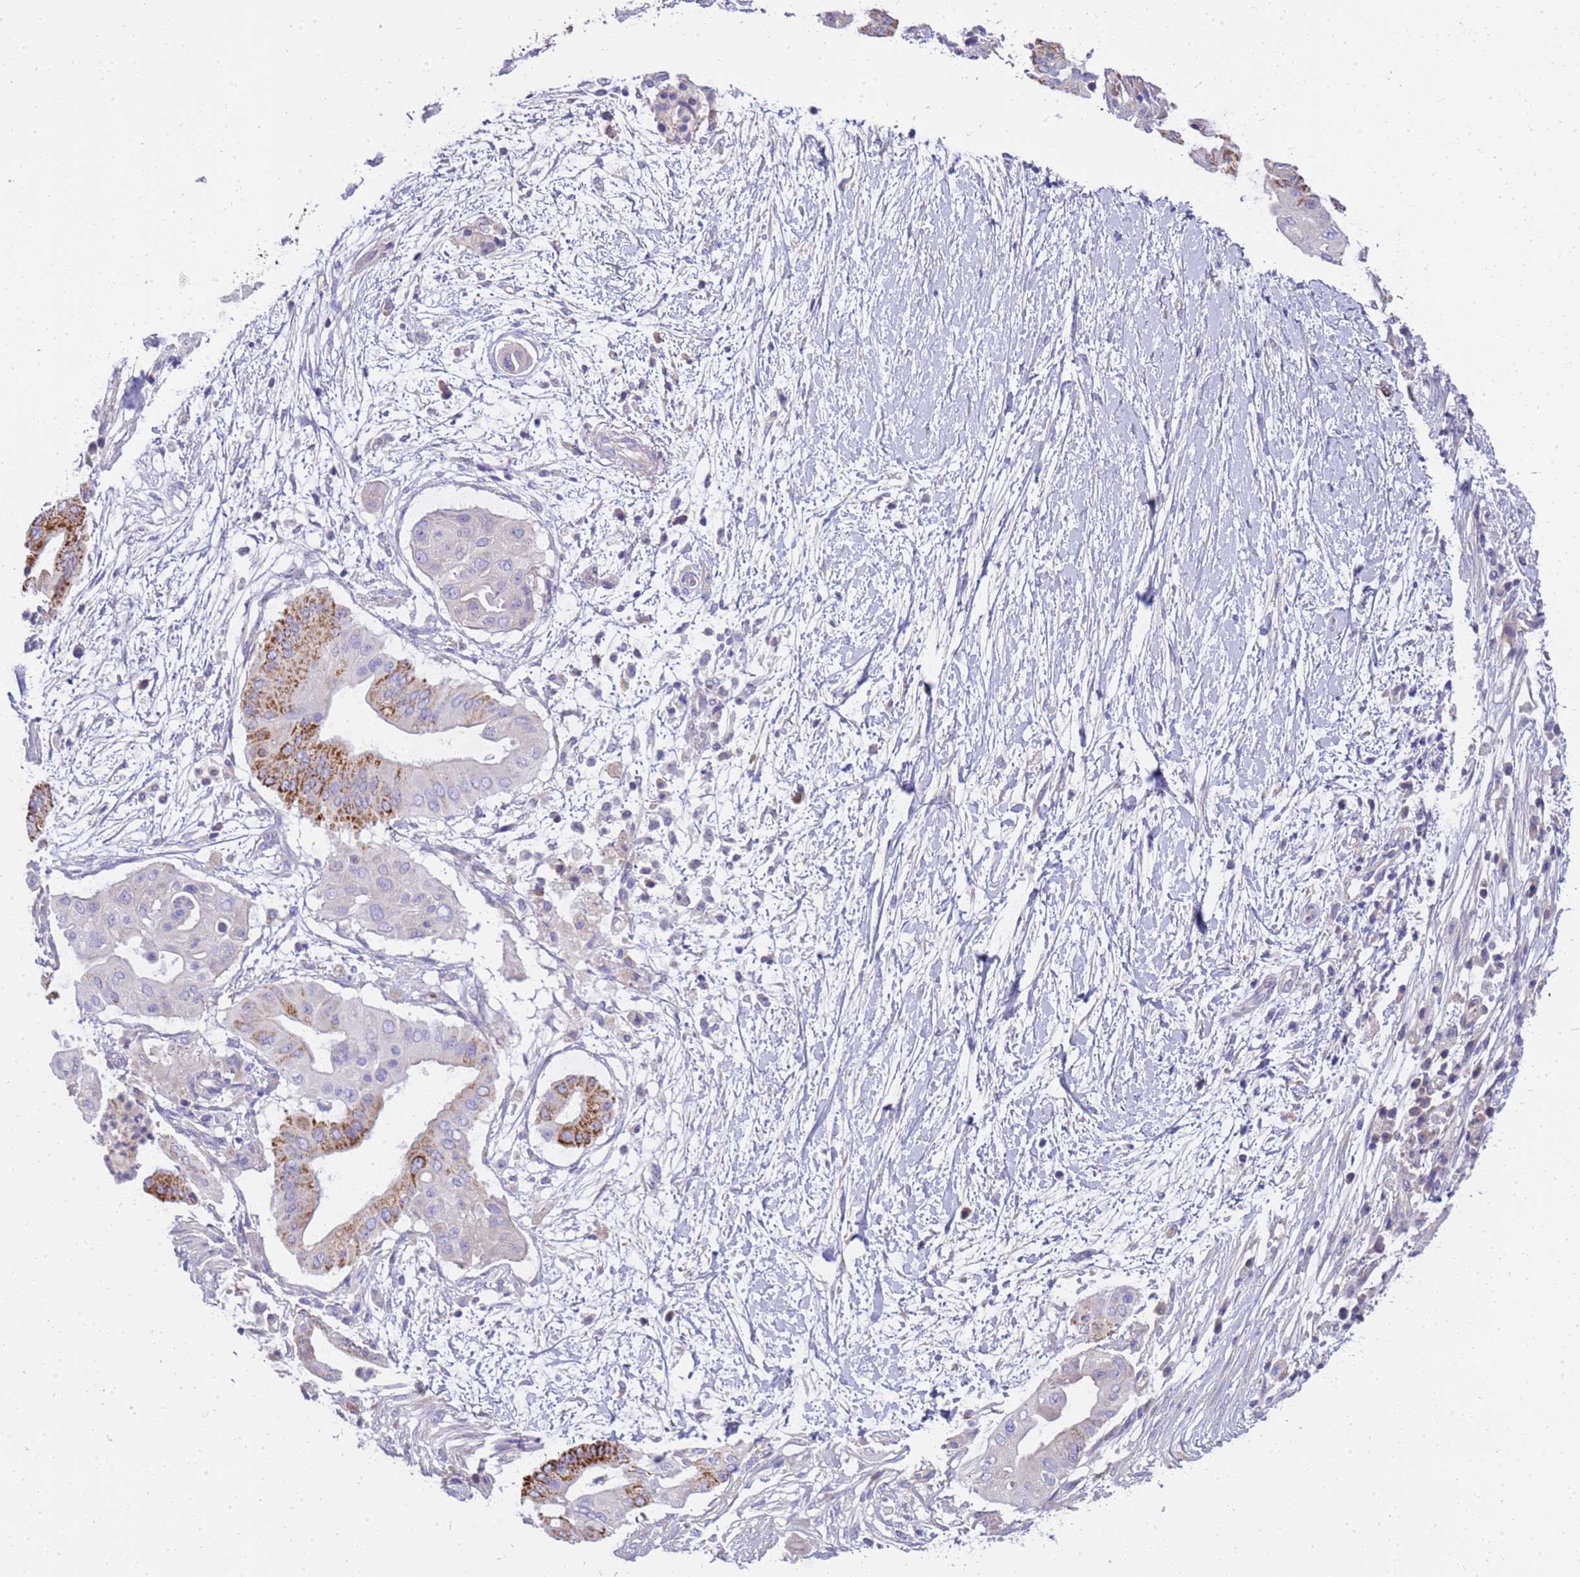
{"staining": {"intensity": "strong", "quantity": "<25%", "location": "cytoplasmic/membranous"}, "tissue": "pancreatic cancer", "cell_type": "Tumor cells", "image_type": "cancer", "snomed": [{"axis": "morphology", "description": "Adenocarcinoma, NOS"}, {"axis": "topography", "description": "Pancreas"}], "caption": "Tumor cells reveal medium levels of strong cytoplasmic/membranous staining in approximately <25% of cells in human pancreatic cancer (adenocarcinoma).", "gene": "RIPPLY2", "patient": {"sex": "male", "age": 68}}